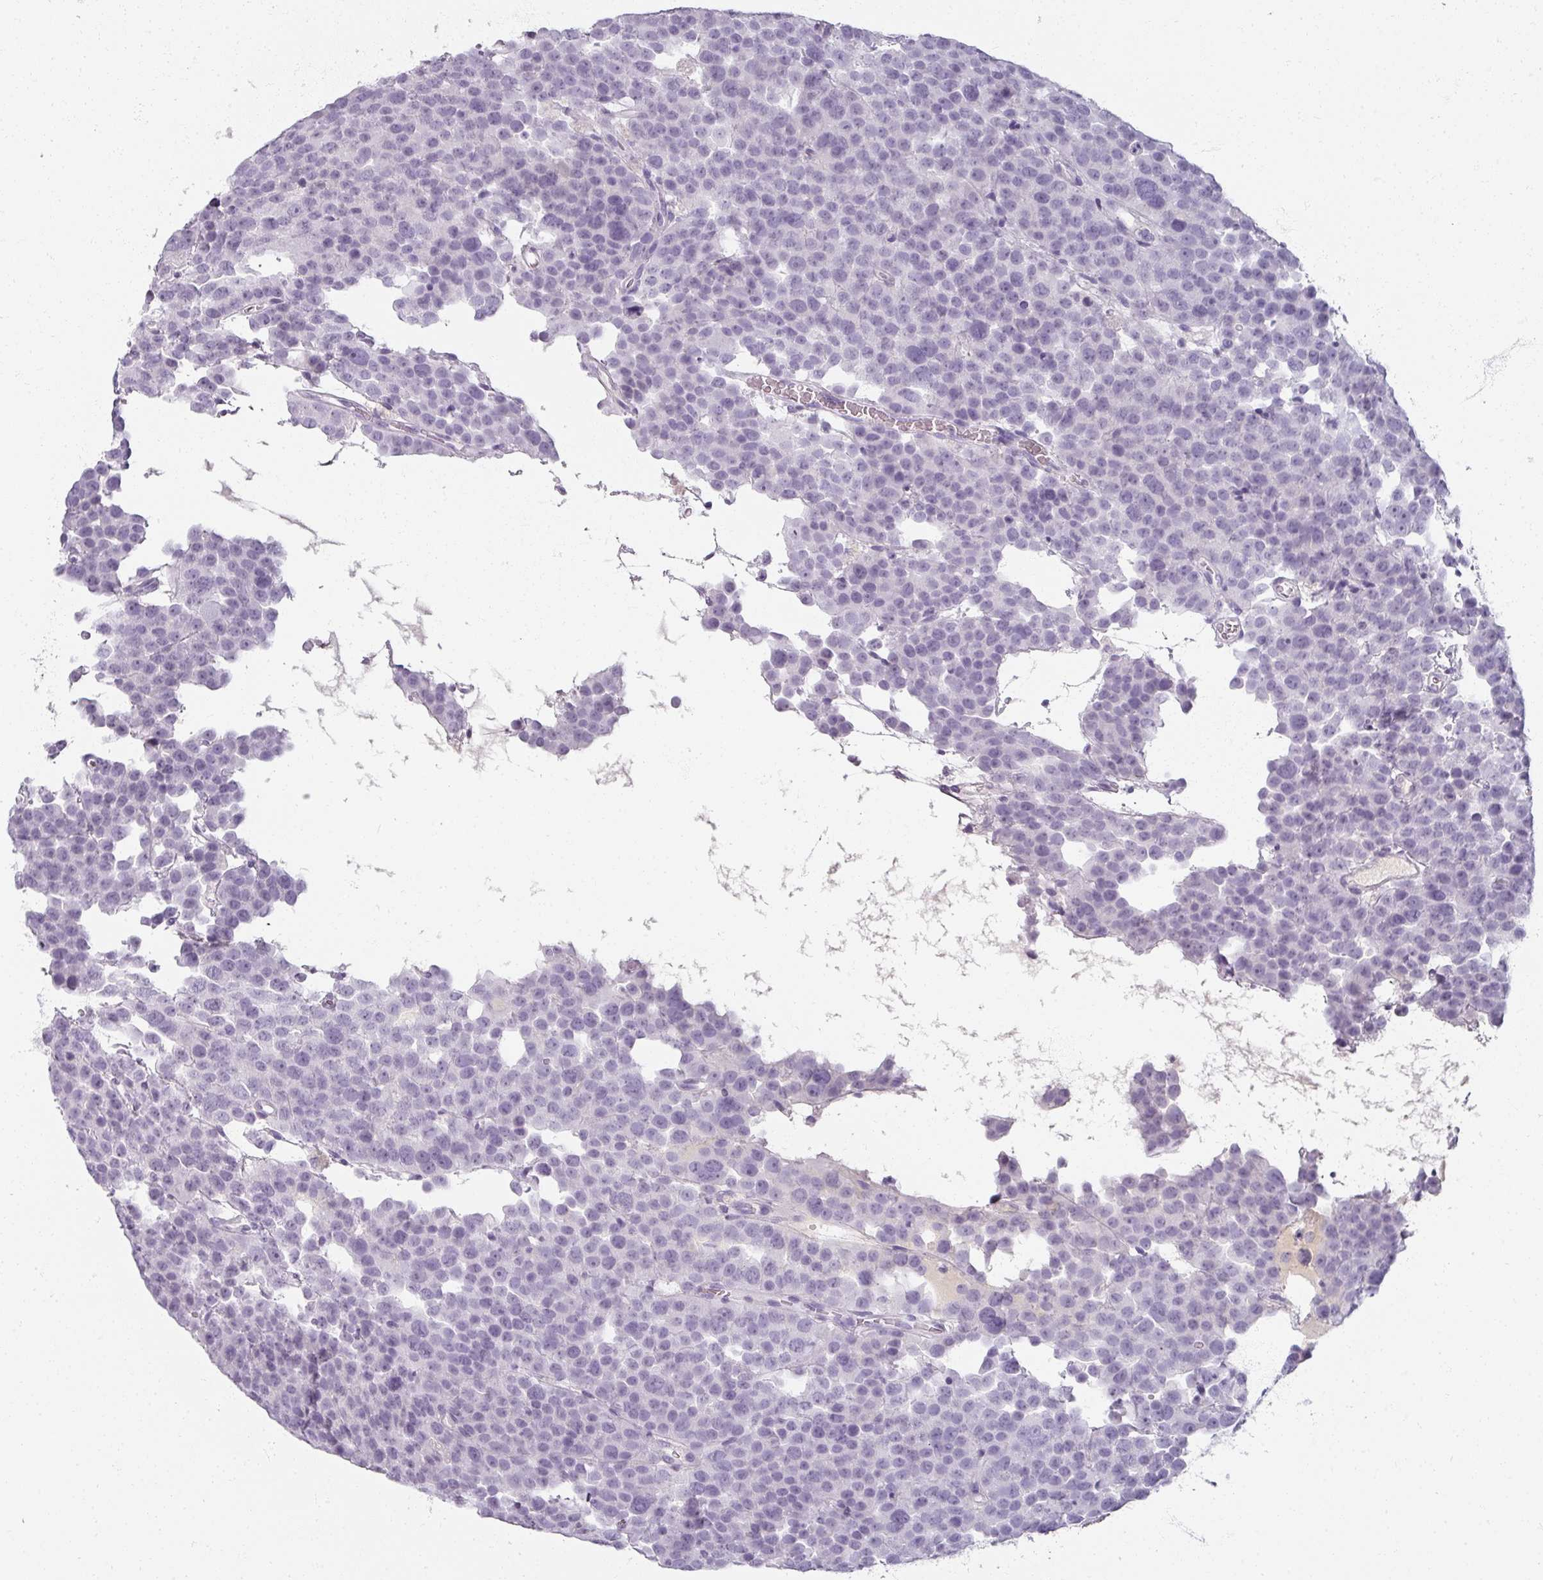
{"staining": {"intensity": "negative", "quantity": "none", "location": "none"}, "tissue": "testis cancer", "cell_type": "Tumor cells", "image_type": "cancer", "snomed": [{"axis": "morphology", "description": "Seminoma, NOS"}, {"axis": "topography", "description": "Testis"}], "caption": "This is a histopathology image of immunohistochemistry (IHC) staining of testis seminoma, which shows no expression in tumor cells. (IHC, brightfield microscopy, high magnification).", "gene": "REG3G", "patient": {"sex": "male", "age": 71}}